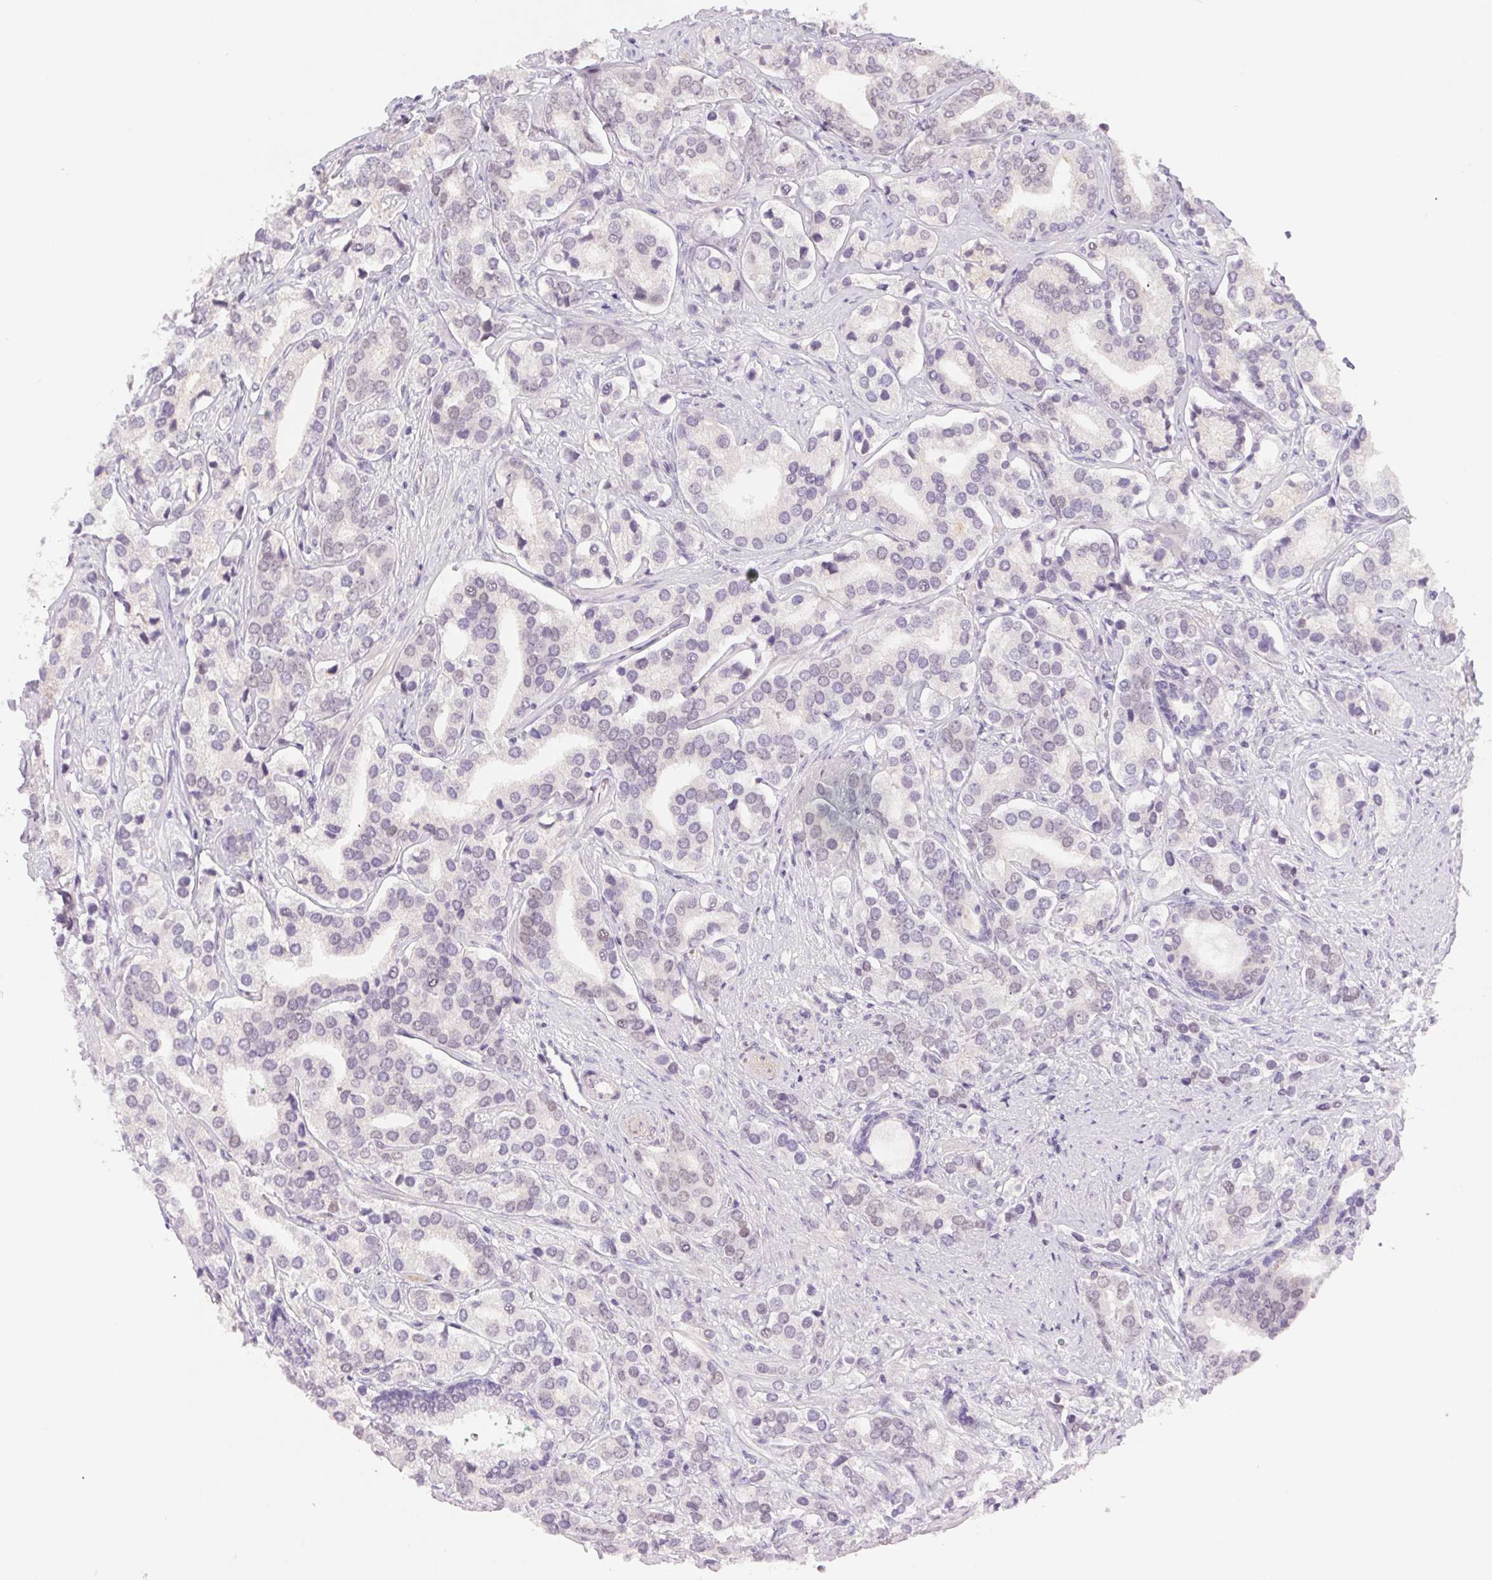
{"staining": {"intensity": "negative", "quantity": "none", "location": "none"}, "tissue": "prostate cancer", "cell_type": "Tumor cells", "image_type": "cancer", "snomed": [{"axis": "morphology", "description": "Adenocarcinoma, High grade"}, {"axis": "topography", "description": "Prostate"}], "caption": "An IHC image of prostate cancer (adenocarcinoma (high-grade)) is shown. There is no staining in tumor cells of prostate cancer (adenocarcinoma (high-grade)).", "gene": "CTNND2", "patient": {"sex": "male", "age": 58}}